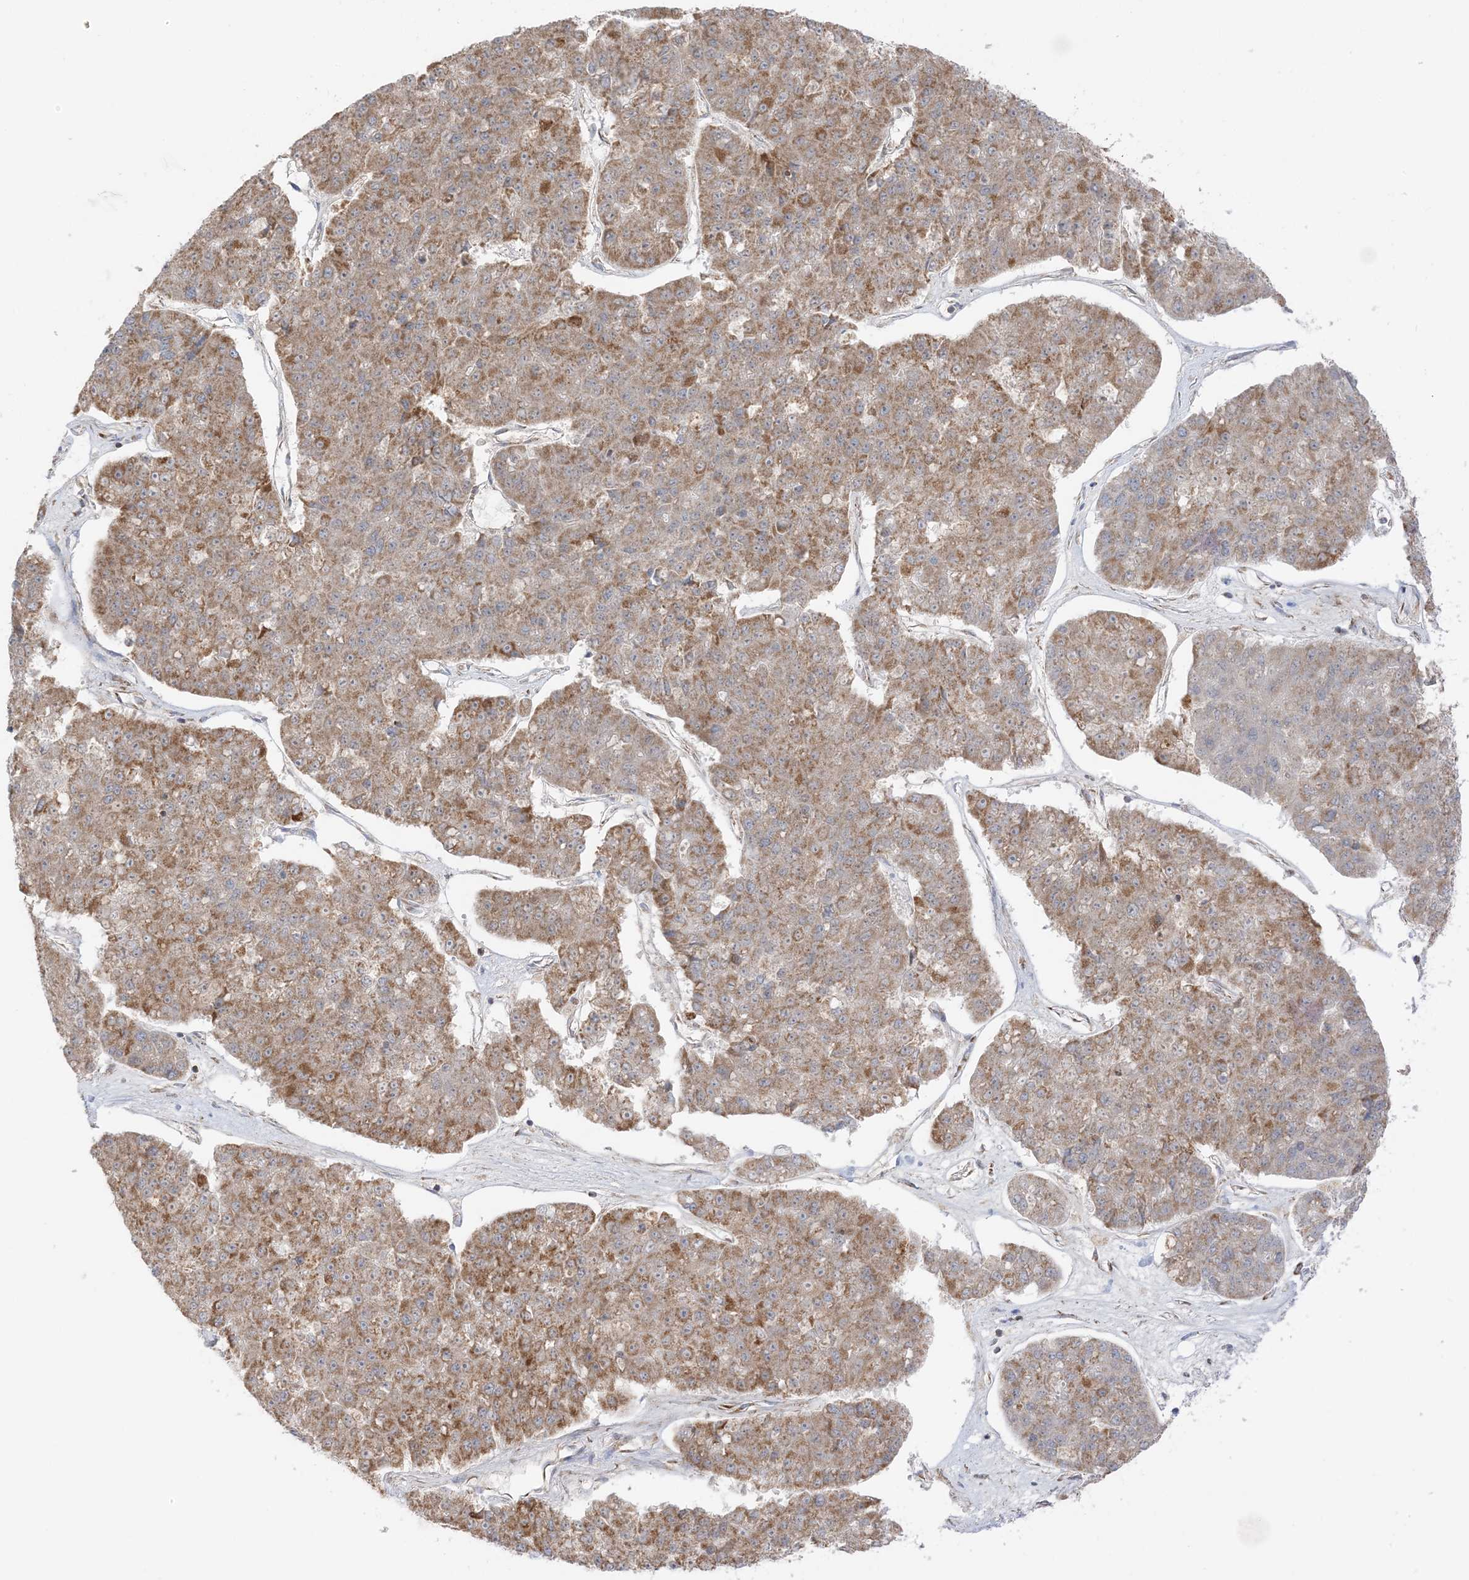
{"staining": {"intensity": "moderate", "quantity": ">75%", "location": "cytoplasmic/membranous"}, "tissue": "pancreatic cancer", "cell_type": "Tumor cells", "image_type": "cancer", "snomed": [{"axis": "morphology", "description": "Adenocarcinoma, NOS"}, {"axis": "topography", "description": "Pancreas"}], "caption": "Immunohistochemistry (IHC) image of human pancreatic cancer (adenocarcinoma) stained for a protein (brown), which demonstrates medium levels of moderate cytoplasmic/membranous expression in approximately >75% of tumor cells.", "gene": "SLC25A12", "patient": {"sex": "male", "age": 50}}